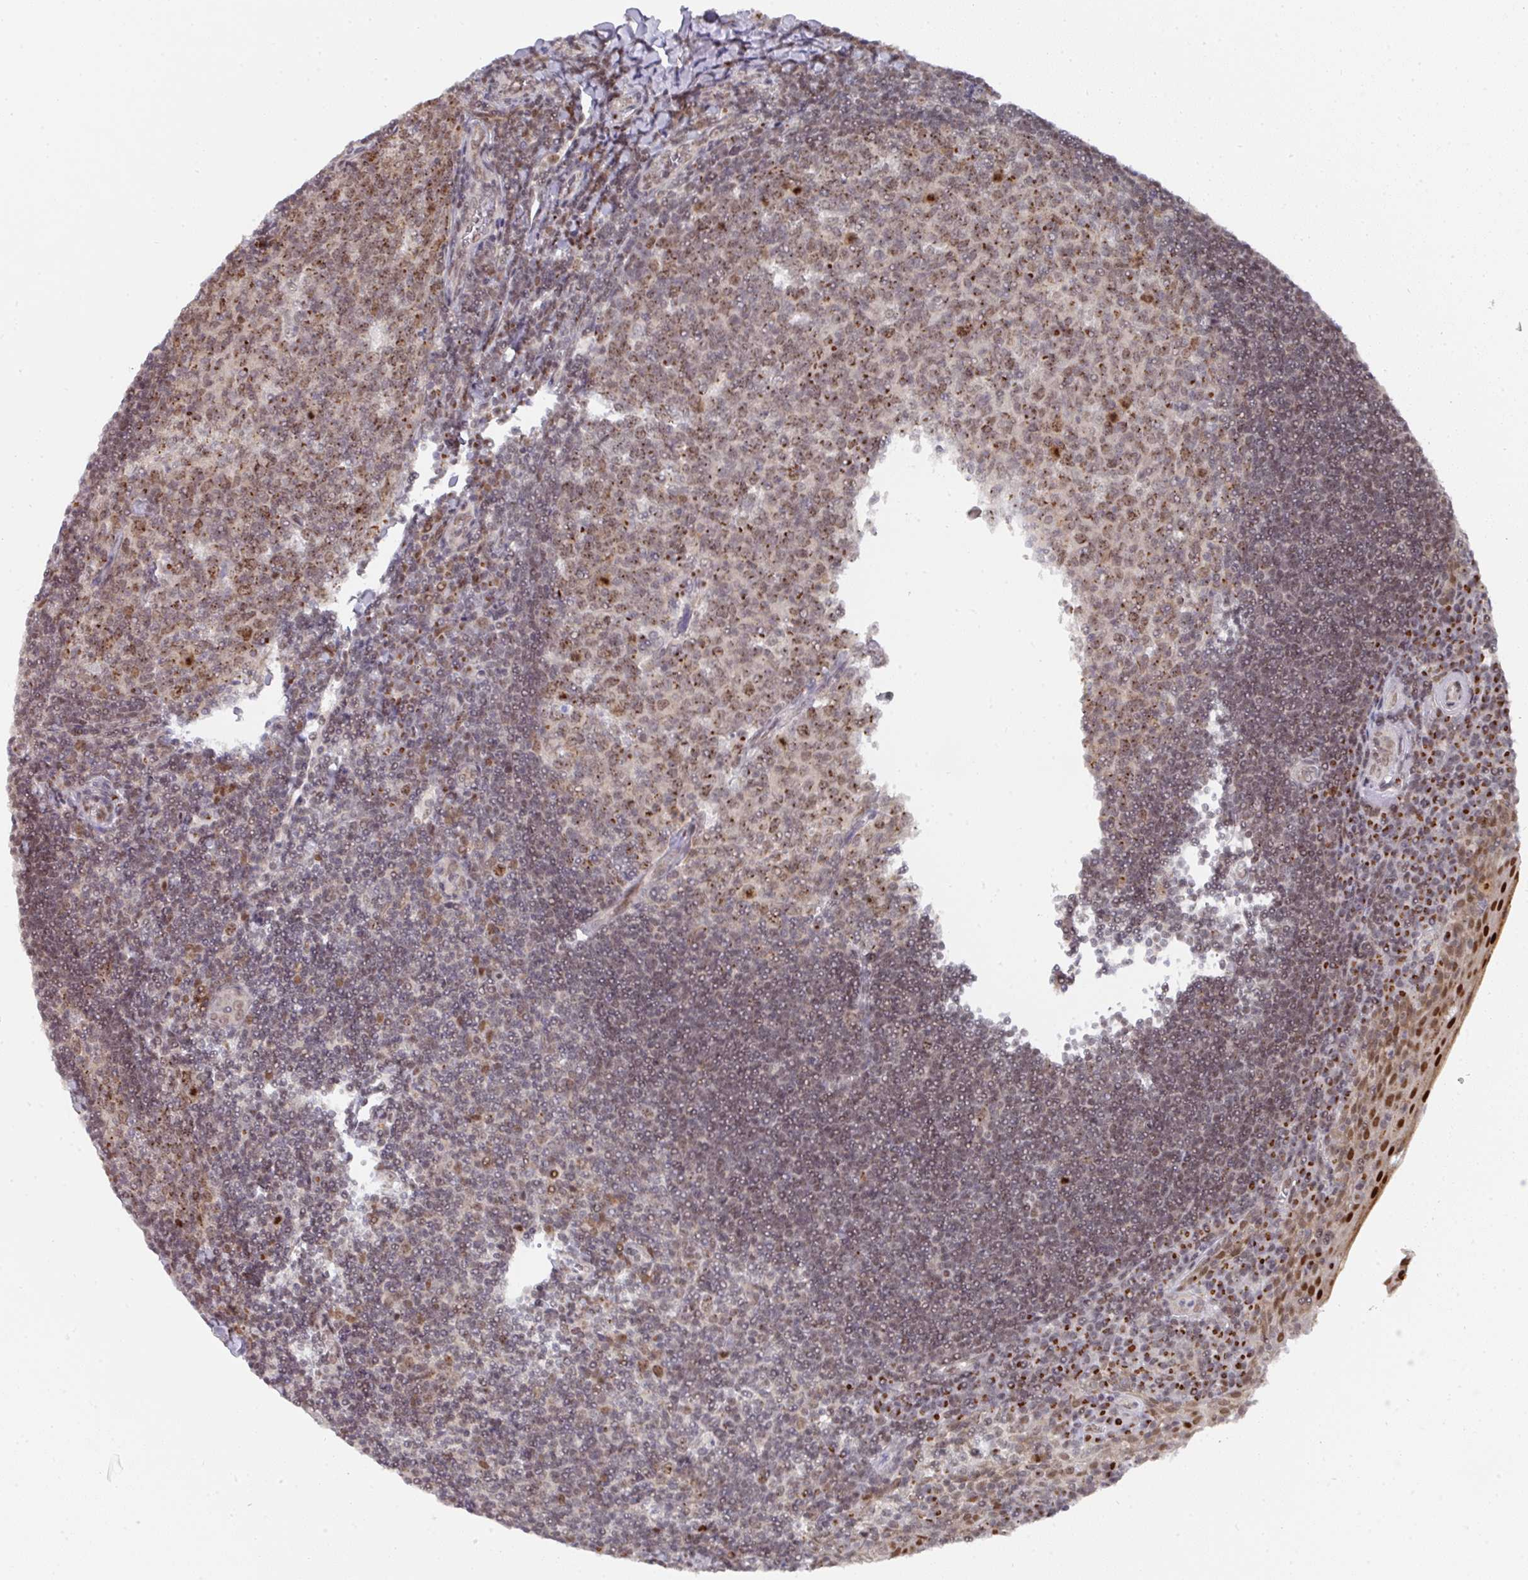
{"staining": {"intensity": "moderate", "quantity": "25%-75%", "location": "cytoplasmic/membranous,nuclear"}, "tissue": "tonsil", "cell_type": "Germinal center cells", "image_type": "normal", "snomed": [{"axis": "morphology", "description": "Normal tissue, NOS"}, {"axis": "topography", "description": "Tonsil"}], "caption": "Moderate cytoplasmic/membranous,nuclear protein positivity is identified in about 25%-75% of germinal center cells in tonsil. The staining is performed using DAB brown chromogen to label protein expression. The nuclei are counter-stained blue using hematoxylin.", "gene": "C18orf25", "patient": {"sex": "male", "age": 27}}